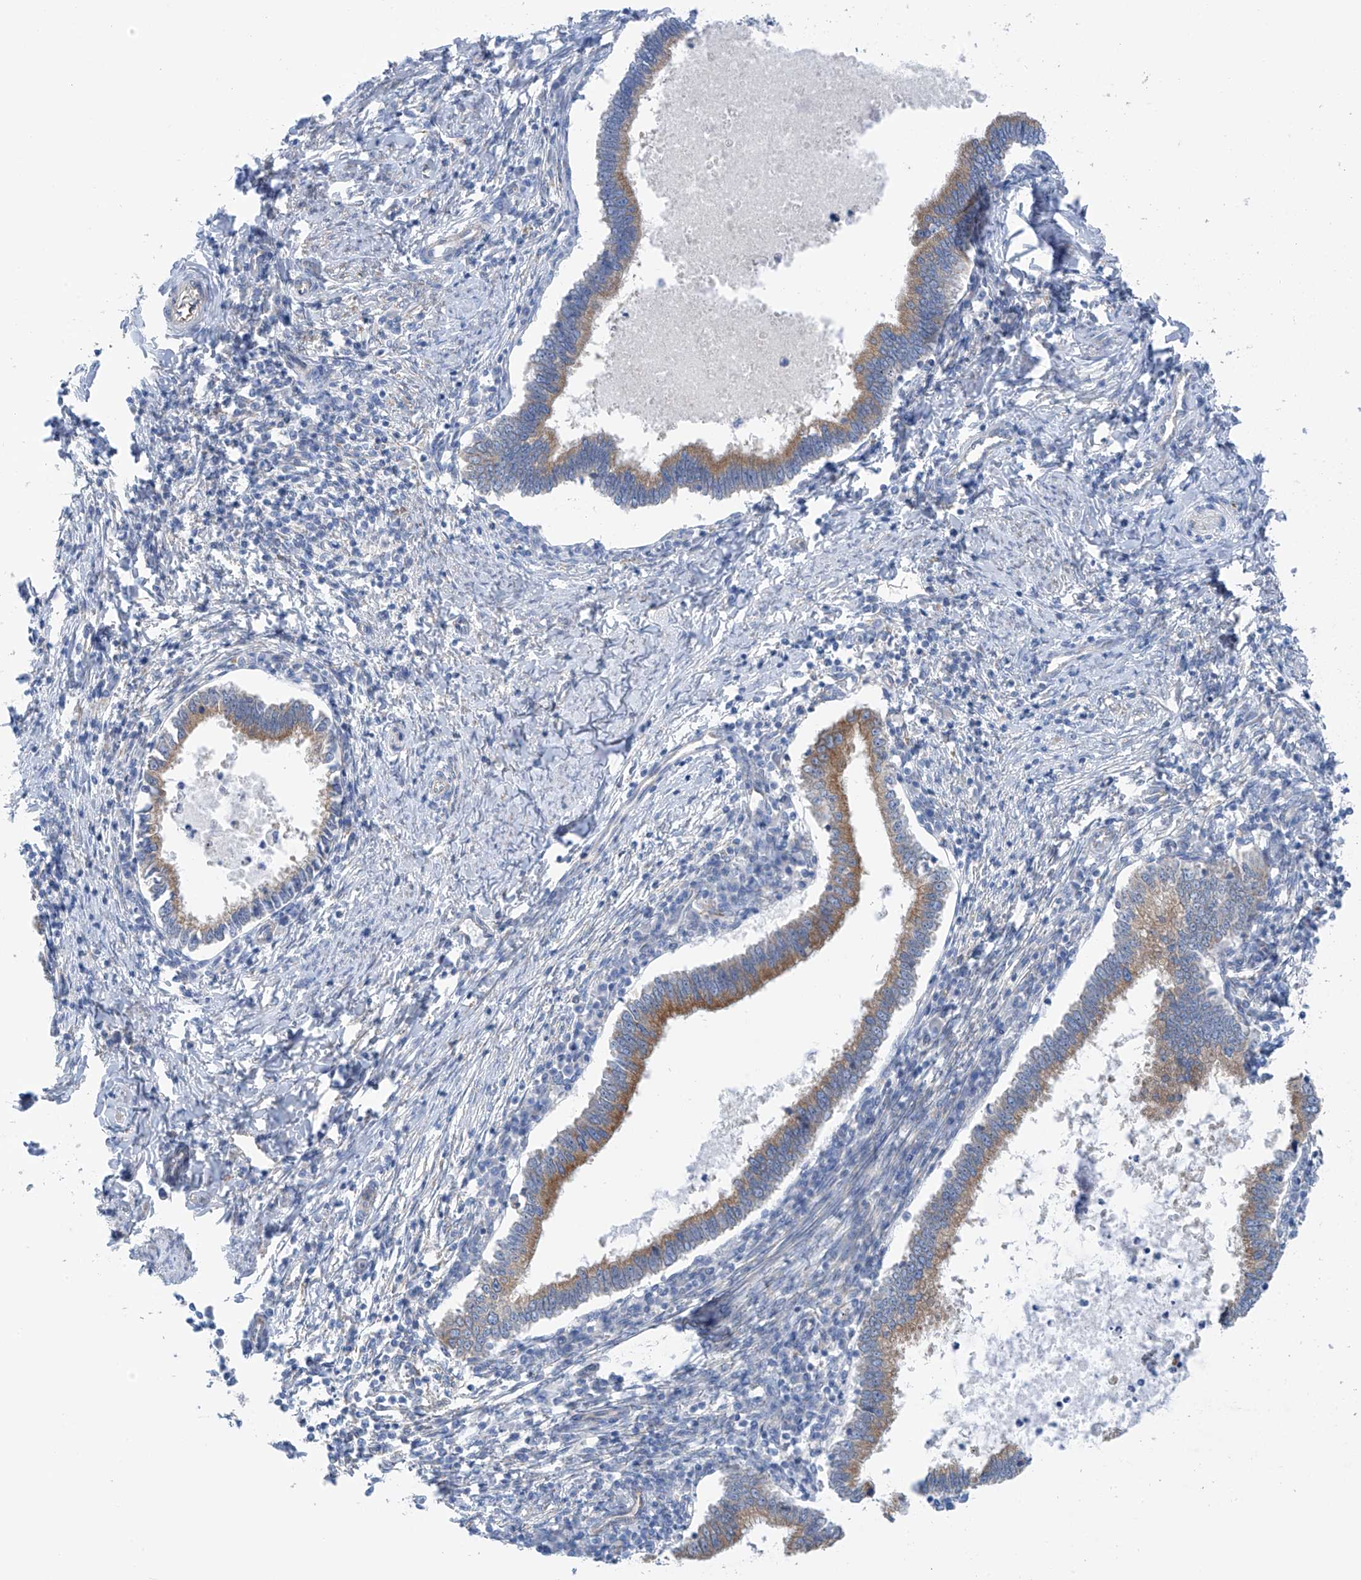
{"staining": {"intensity": "moderate", "quantity": ">75%", "location": "cytoplasmic/membranous"}, "tissue": "cervical cancer", "cell_type": "Tumor cells", "image_type": "cancer", "snomed": [{"axis": "morphology", "description": "Adenocarcinoma, NOS"}, {"axis": "topography", "description": "Cervix"}], "caption": "The micrograph shows immunohistochemical staining of cervical adenocarcinoma. There is moderate cytoplasmic/membranous staining is seen in about >75% of tumor cells.", "gene": "RCN2", "patient": {"sex": "female", "age": 36}}